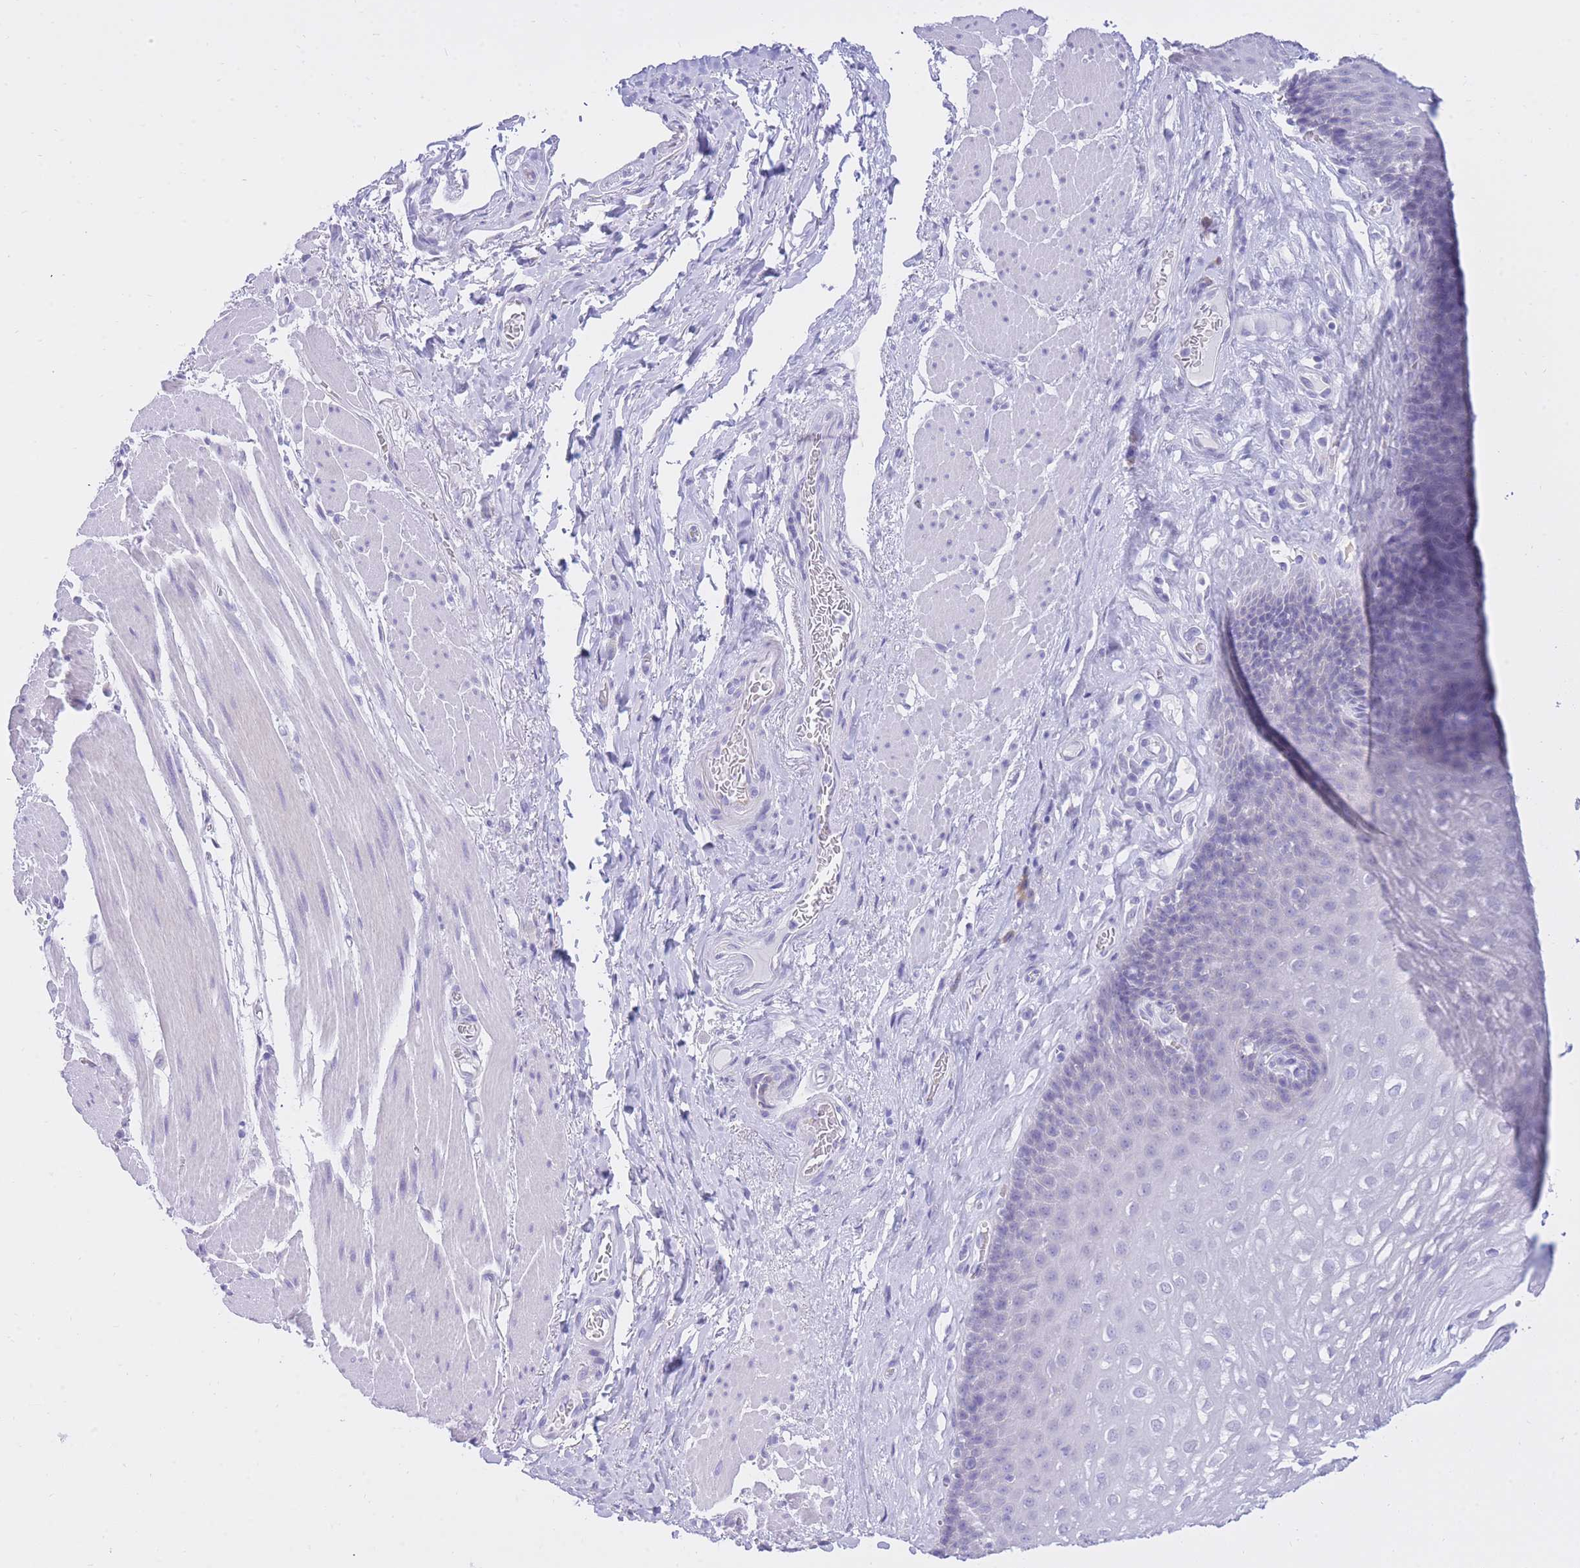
{"staining": {"intensity": "negative", "quantity": "none", "location": "none"}, "tissue": "esophagus", "cell_type": "Squamous epithelial cells", "image_type": "normal", "snomed": [{"axis": "morphology", "description": "Normal tissue, NOS"}, {"axis": "topography", "description": "Esophagus"}], "caption": "Immunohistochemistry (IHC) of normal human esophagus demonstrates no staining in squamous epithelial cells.", "gene": "SSUH2", "patient": {"sex": "female", "age": 66}}